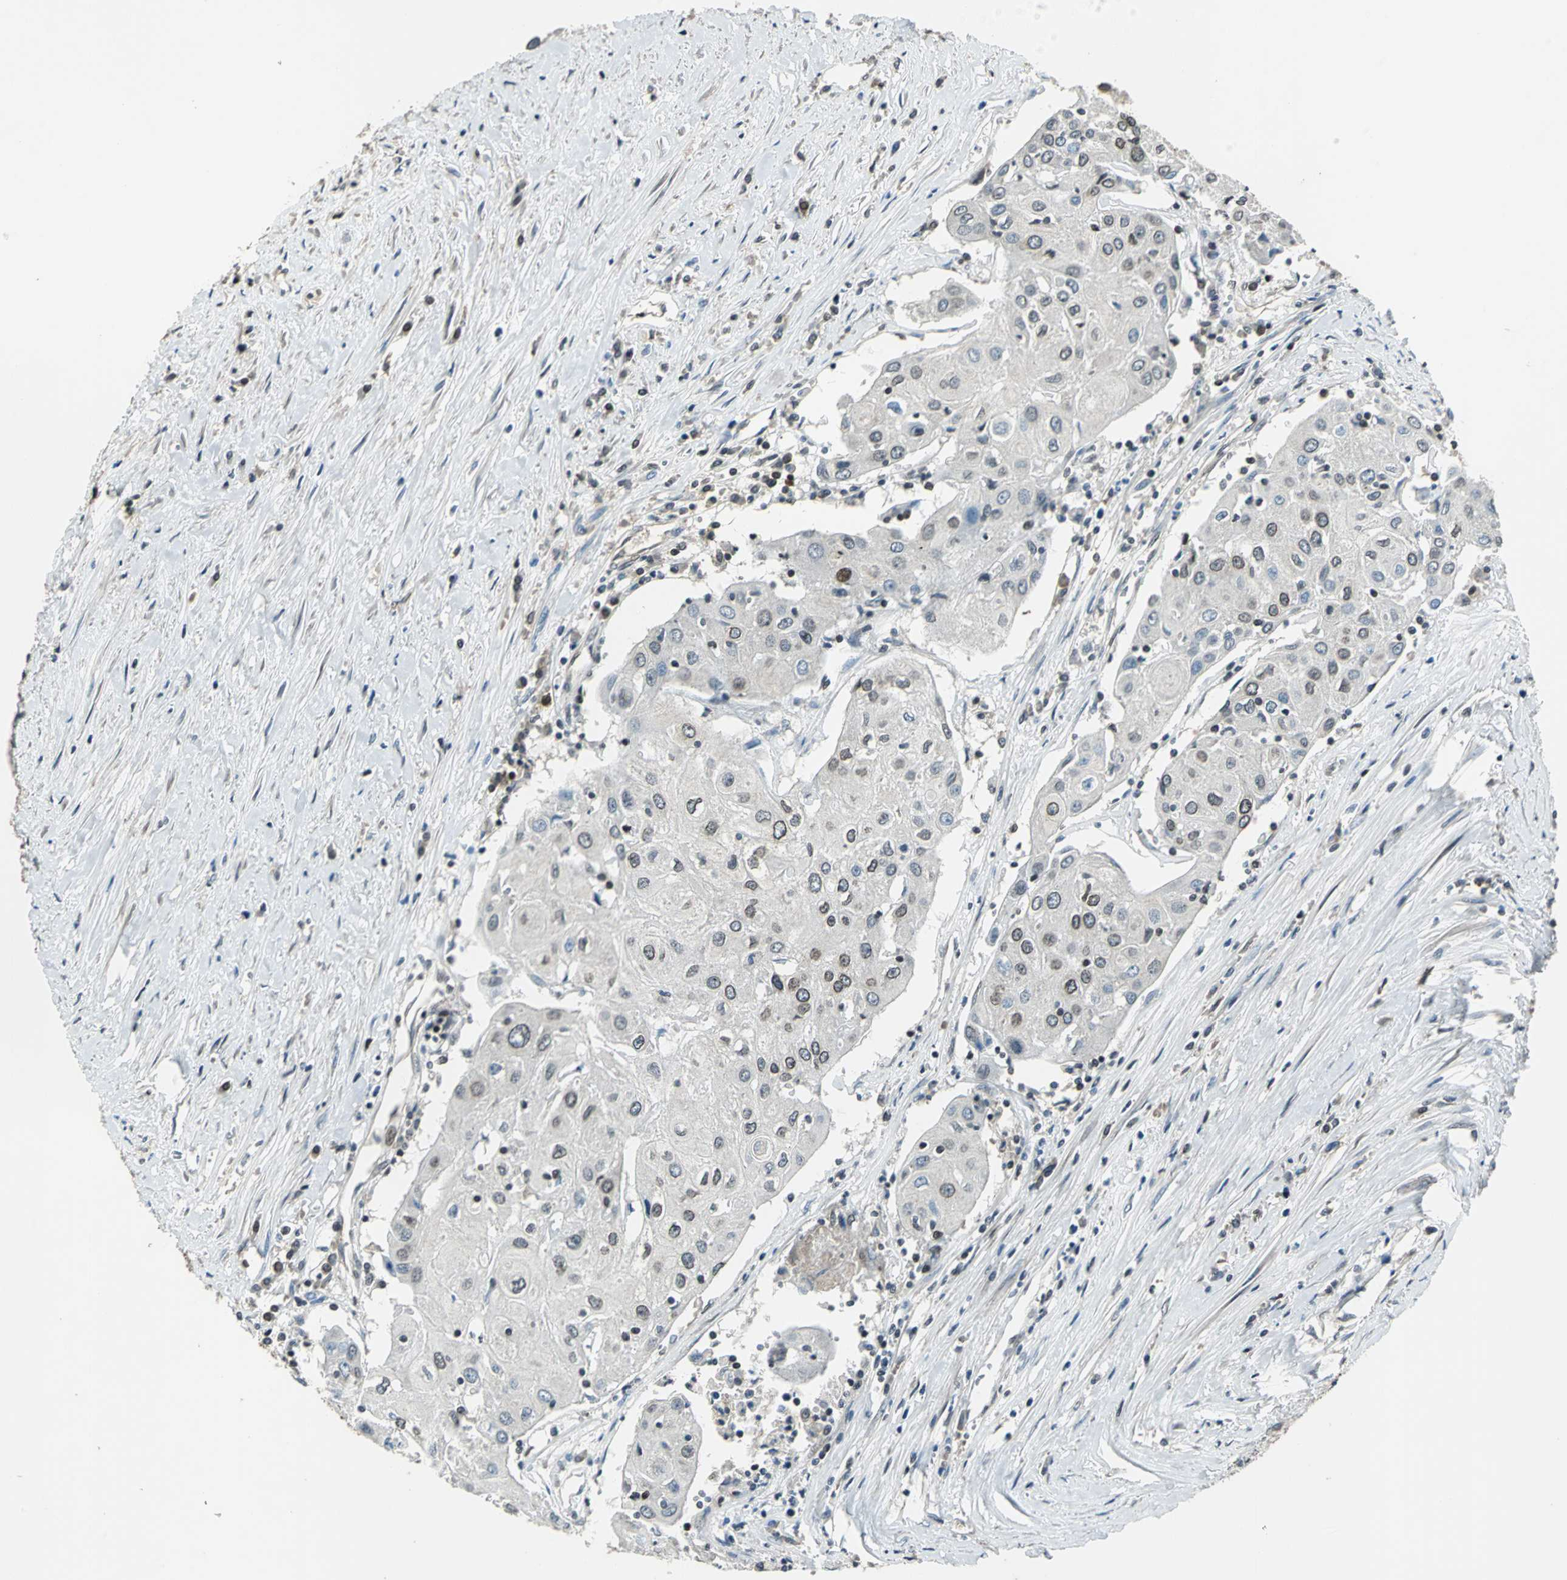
{"staining": {"intensity": "moderate", "quantity": "25%-75%", "location": "cytoplasmic/membranous,nuclear"}, "tissue": "urothelial cancer", "cell_type": "Tumor cells", "image_type": "cancer", "snomed": [{"axis": "morphology", "description": "Urothelial carcinoma, High grade"}, {"axis": "topography", "description": "Urinary bladder"}], "caption": "This is an image of IHC staining of urothelial cancer, which shows moderate expression in the cytoplasmic/membranous and nuclear of tumor cells.", "gene": "BRIP1", "patient": {"sex": "female", "age": 85}}